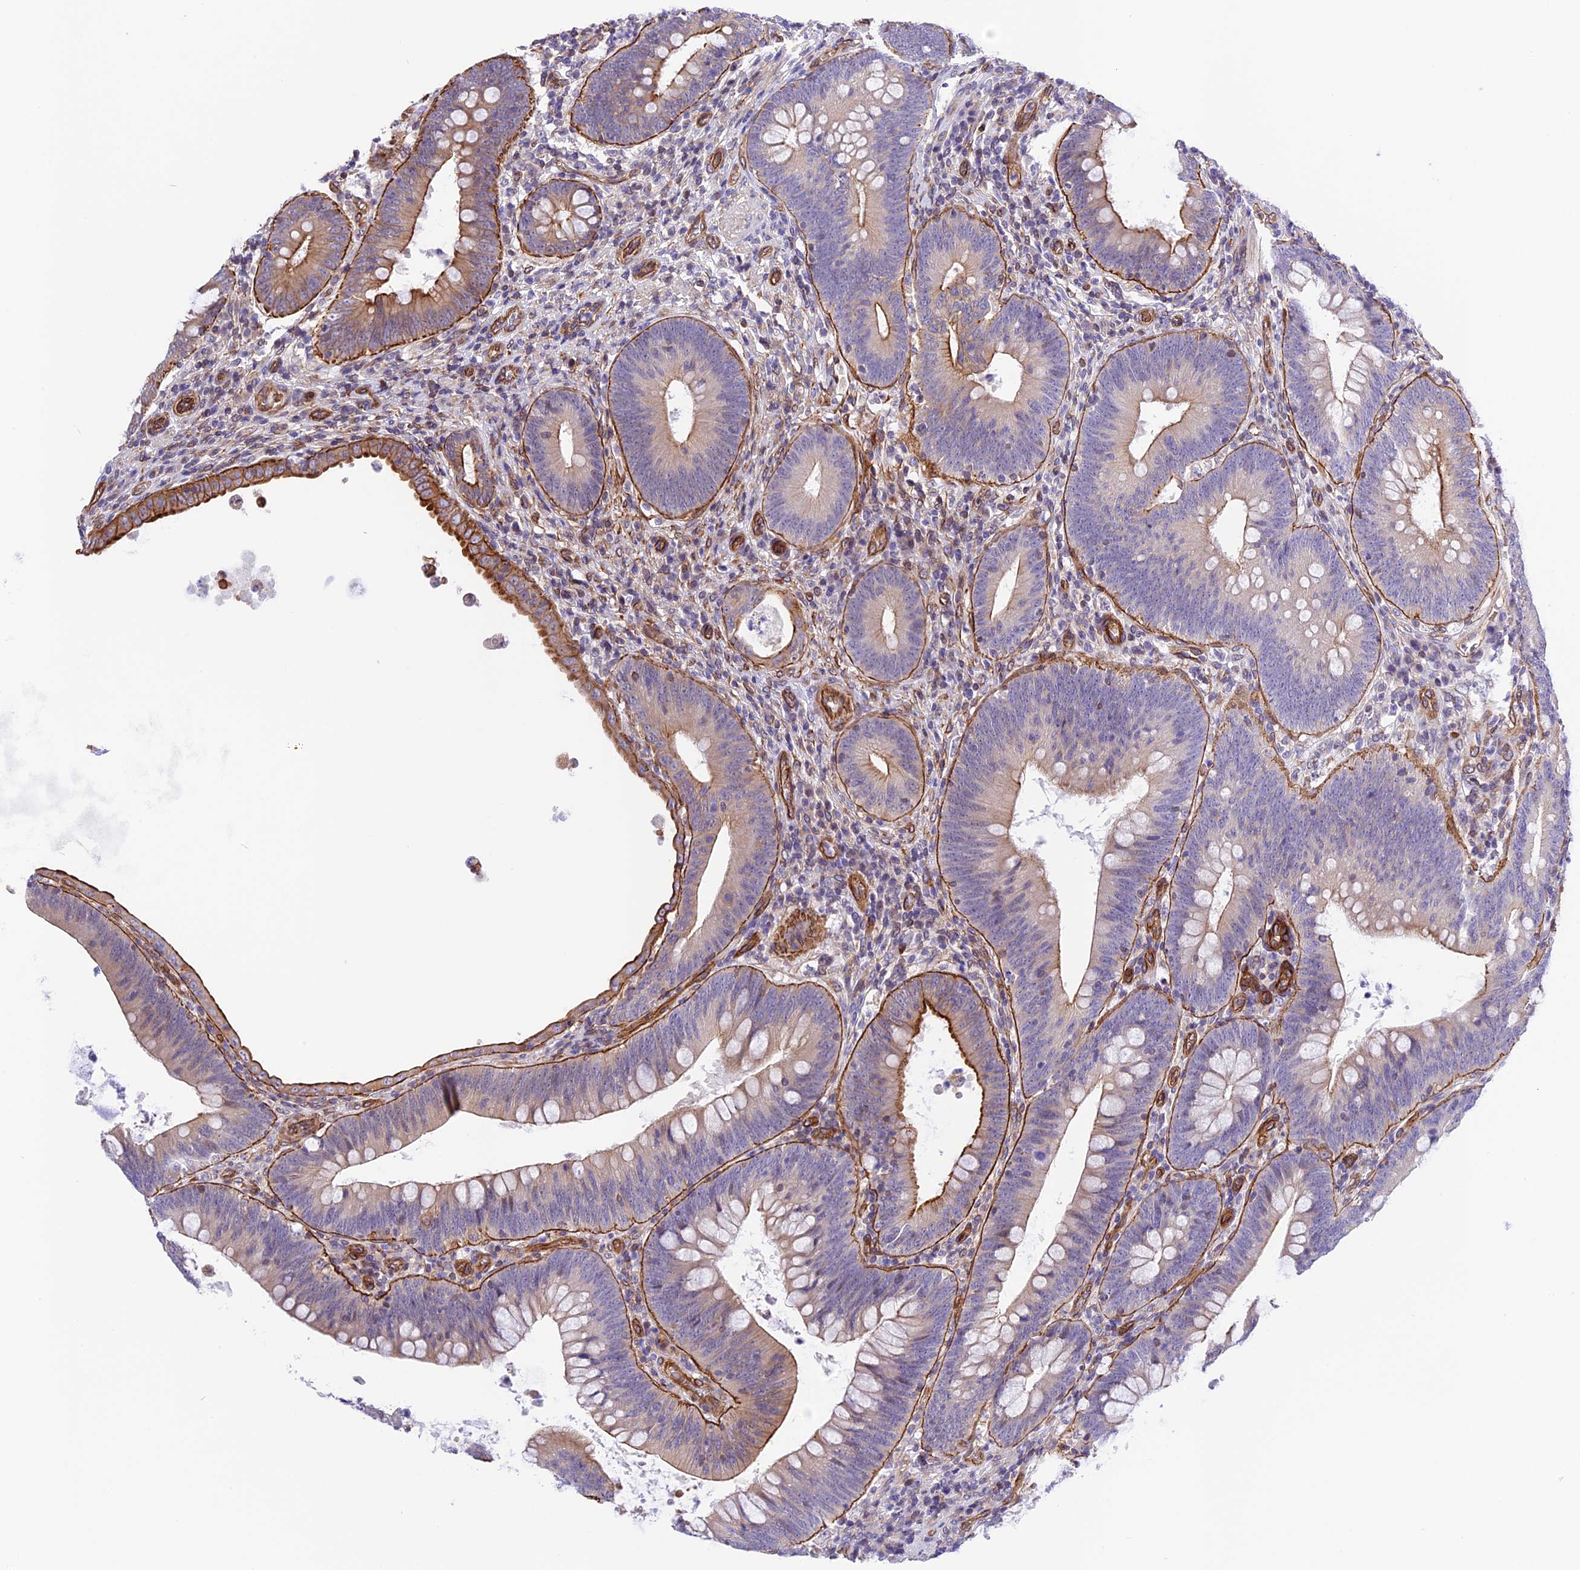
{"staining": {"intensity": "moderate", "quantity": "<25%", "location": "cytoplasmic/membranous"}, "tissue": "colorectal cancer", "cell_type": "Tumor cells", "image_type": "cancer", "snomed": [{"axis": "morphology", "description": "Normal tissue, NOS"}, {"axis": "topography", "description": "Colon"}], "caption": "Immunohistochemical staining of colorectal cancer reveals moderate cytoplasmic/membranous protein expression in about <25% of tumor cells. The protein is shown in brown color, while the nuclei are stained blue.", "gene": "R3HDM4", "patient": {"sex": "female", "age": 82}}